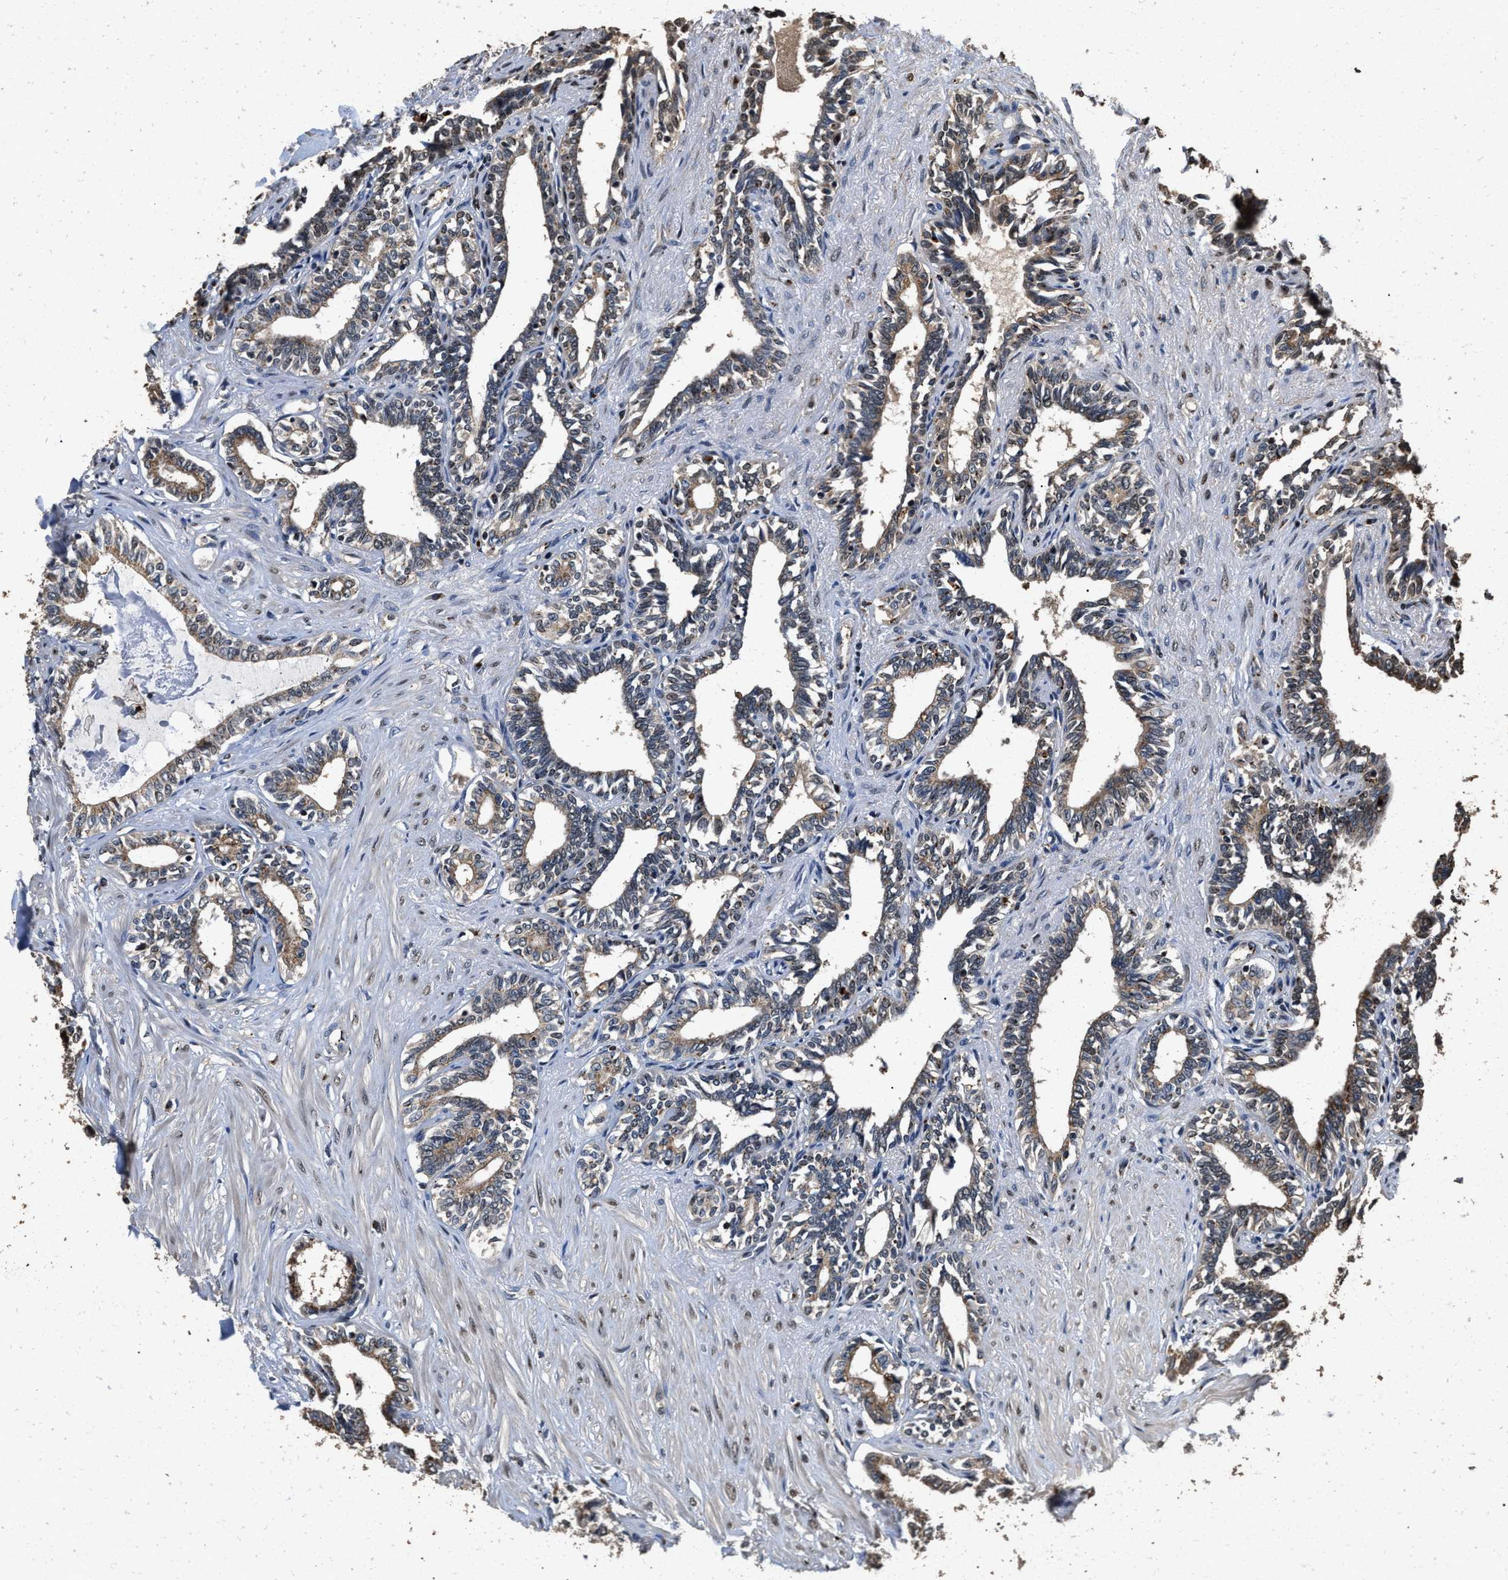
{"staining": {"intensity": "strong", "quantity": "25%-75%", "location": "cytoplasmic/membranous,nuclear"}, "tissue": "seminal vesicle", "cell_type": "Glandular cells", "image_type": "normal", "snomed": [{"axis": "morphology", "description": "Normal tissue, NOS"}, {"axis": "morphology", "description": "Adenocarcinoma, High grade"}, {"axis": "topography", "description": "Prostate"}, {"axis": "topography", "description": "Seminal veicle"}], "caption": "Immunohistochemistry (IHC) staining of normal seminal vesicle, which demonstrates high levels of strong cytoplasmic/membranous,nuclear positivity in about 25%-75% of glandular cells indicating strong cytoplasmic/membranous,nuclear protein staining. The staining was performed using DAB (brown) for protein detection and nuclei were counterstained in hematoxylin (blue).", "gene": "TPST2", "patient": {"sex": "male", "age": 55}}